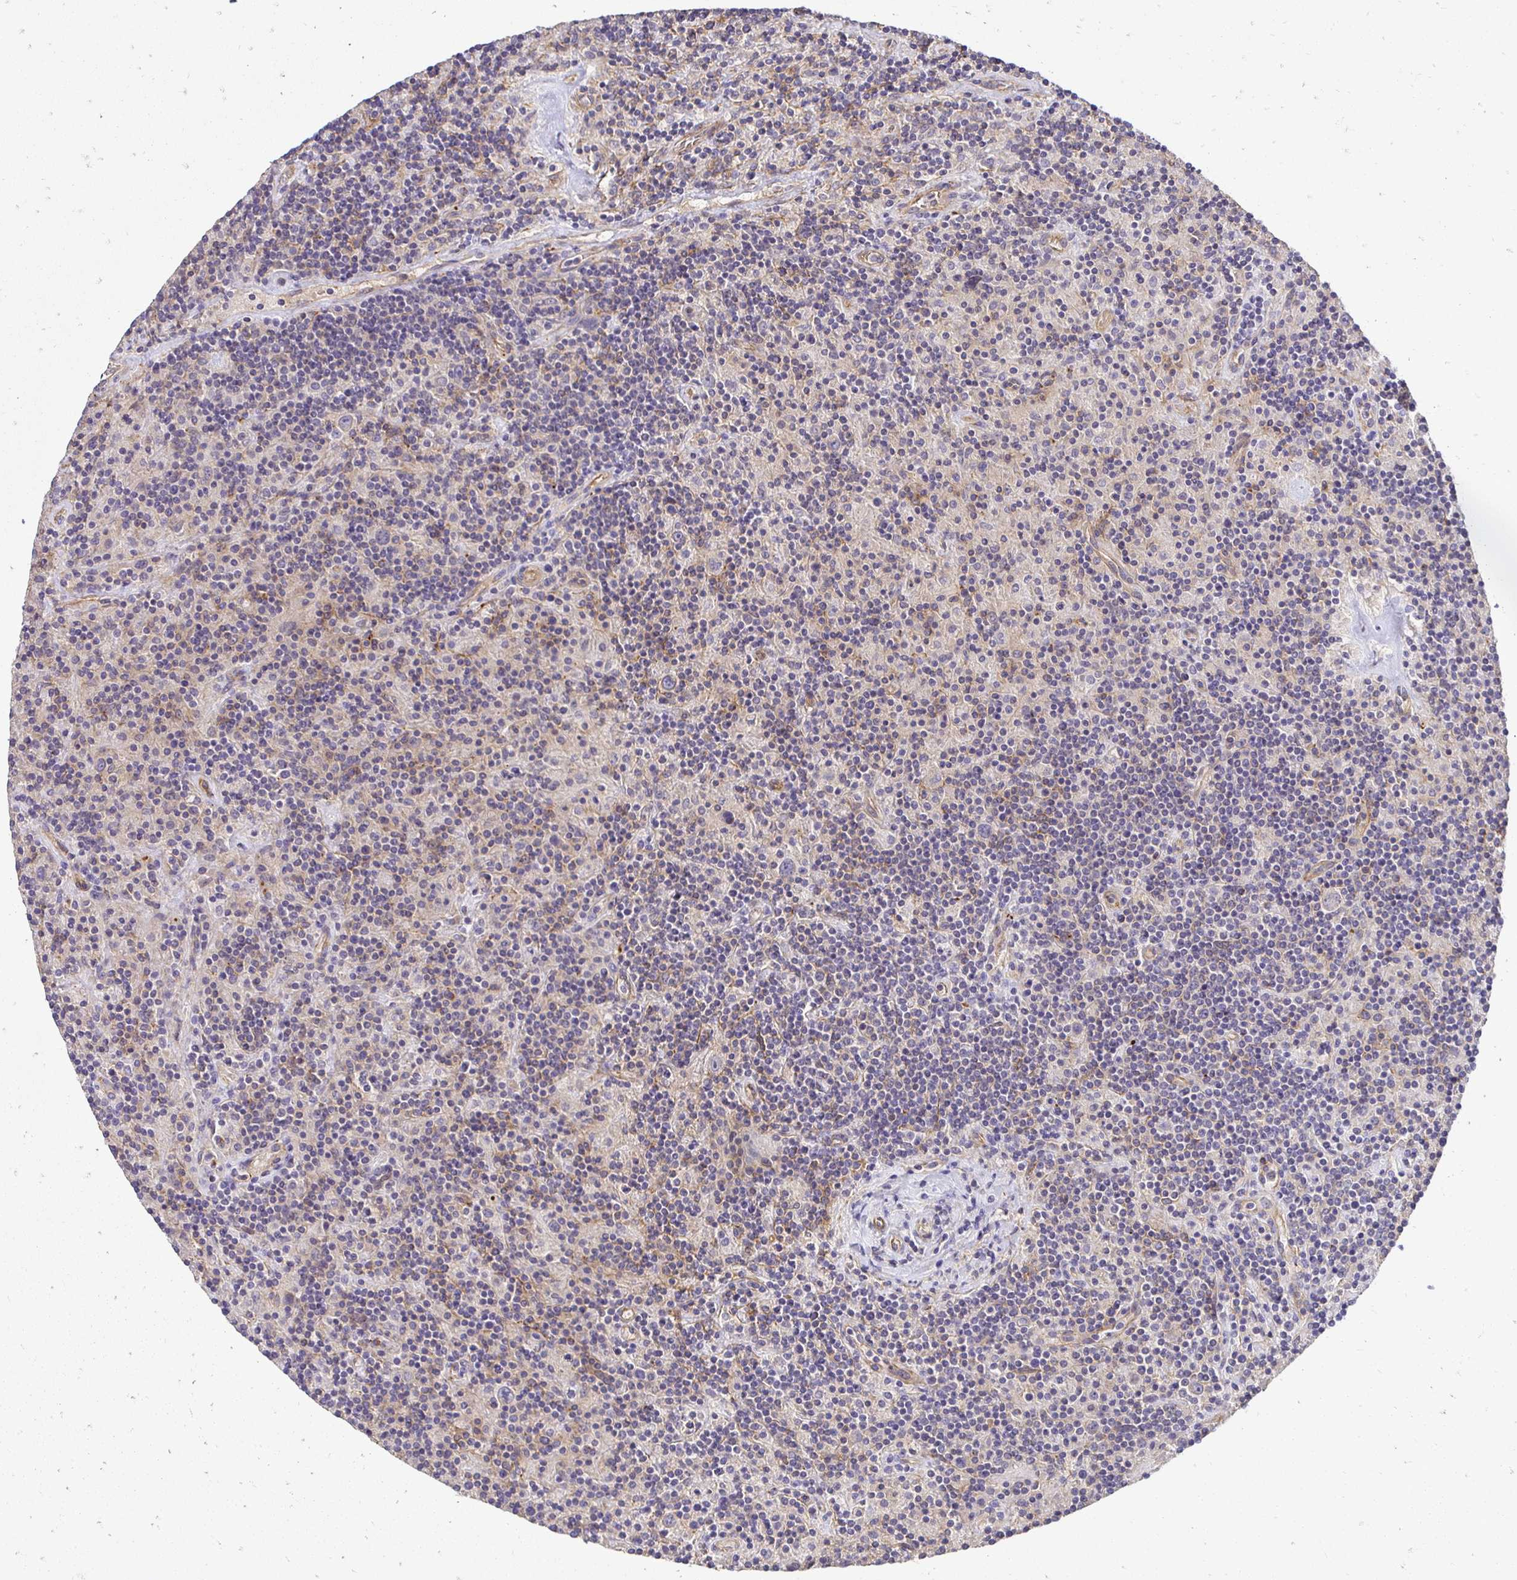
{"staining": {"intensity": "negative", "quantity": "none", "location": "none"}, "tissue": "lymphoma", "cell_type": "Tumor cells", "image_type": "cancer", "snomed": [{"axis": "morphology", "description": "Hodgkin's disease, NOS"}, {"axis": "topography", "description": "Lymph node"}], "caption": "An immunohistochemistry (IHC) image of lymphoma is shown. There is no staining in tumor cells of lymphoma.", "gene": "SLC9A1", "patient": {"sex": "male", "age": 70}}